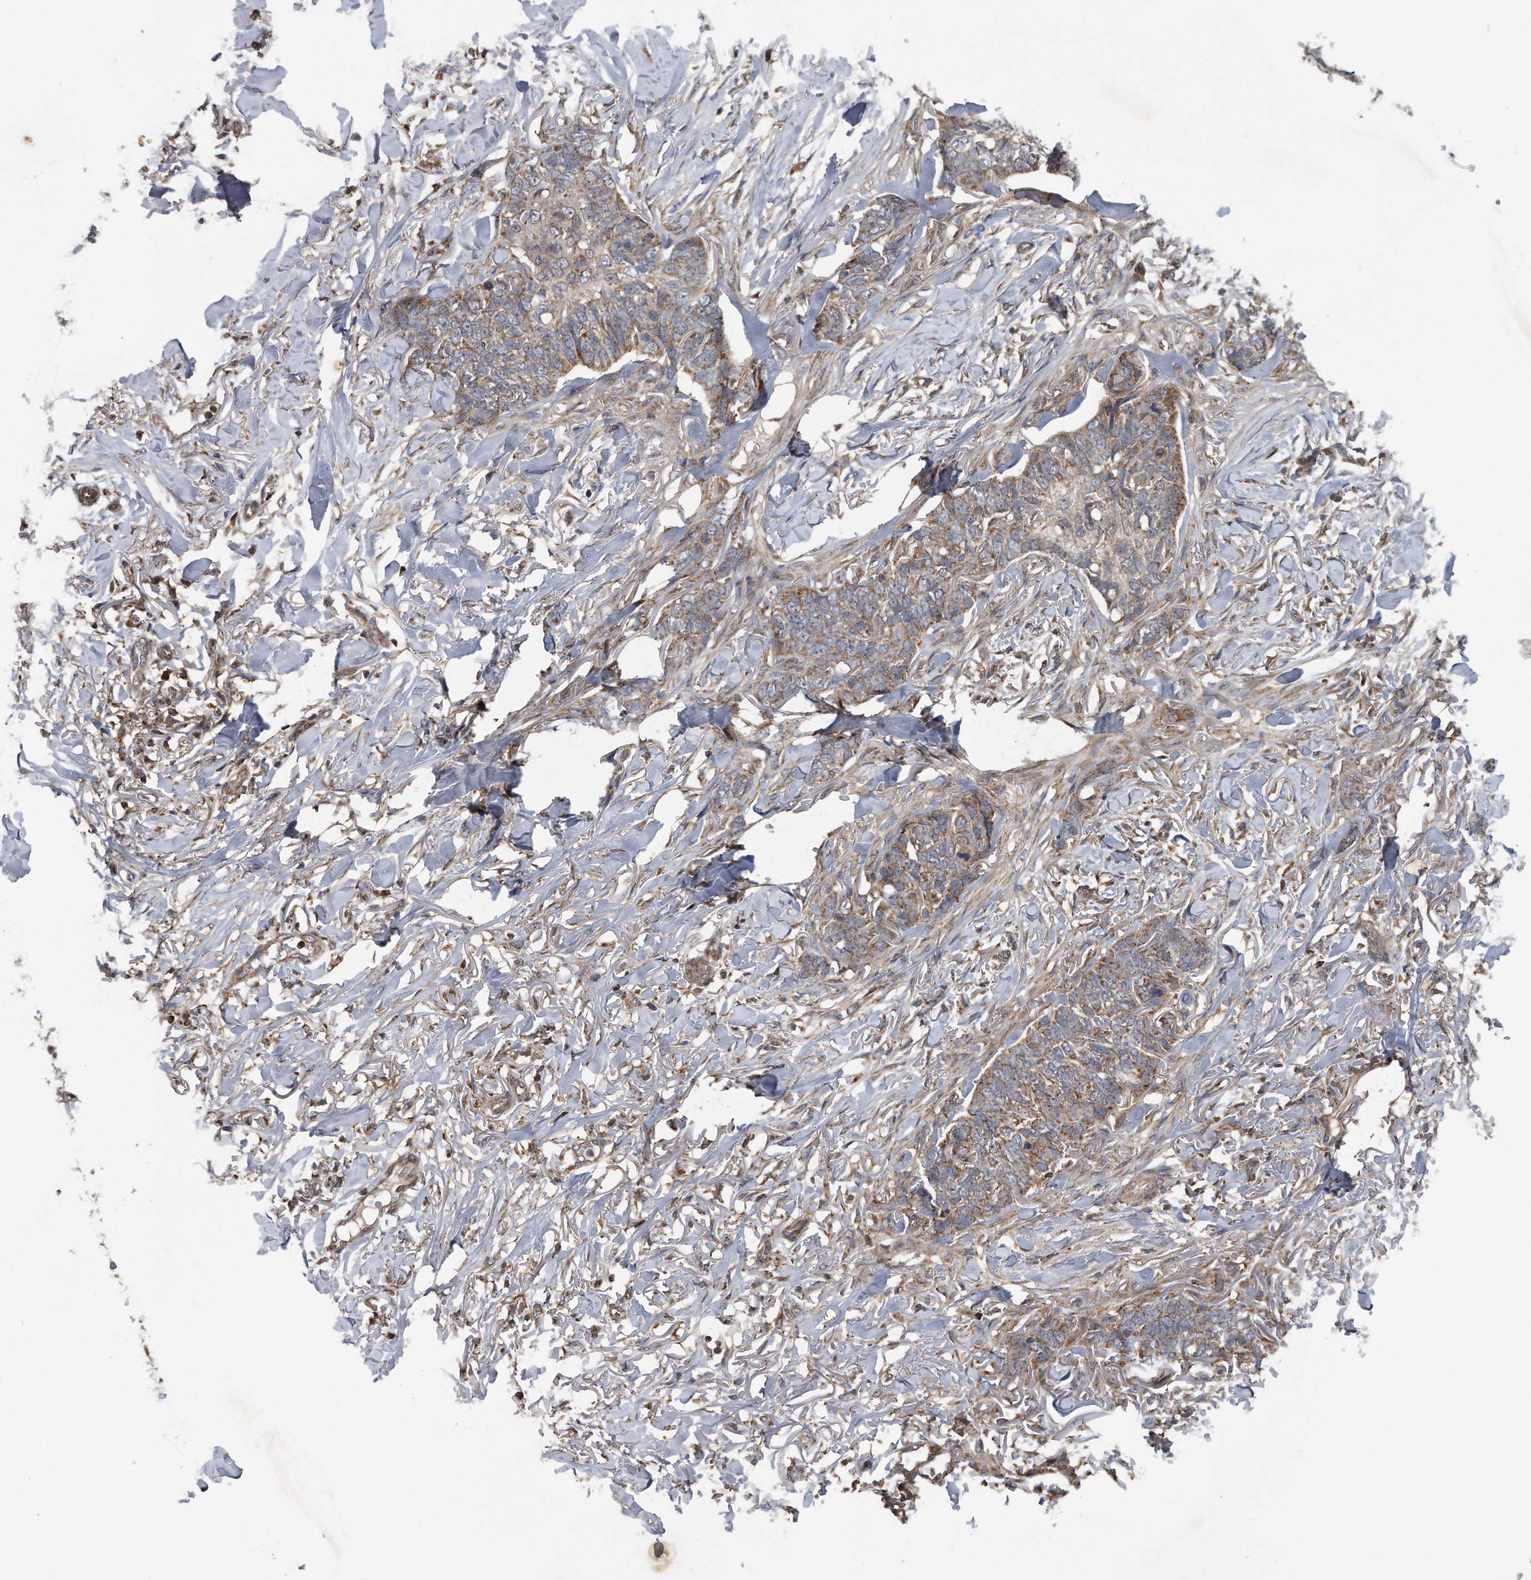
{"staining": {"intensity": "moderate", "quantity": ">75%", "location": "cytoplasmic/membranous"}, "tissue": "skin cancer", "cell_type": "Tumor cells", "image_type": "cancer", "snomed": [{"axis": "morphology", "description": "Normal tissue, NOS"}, {"axis": "morphology", "description": "Basal cell carcinoma"}, {"axis": "topography", "description": "Skin"}], "caption": "IHC photomicrograph of human skin cancer (basal cell carcinoma) stained for a protein (brown), which exhibits medium levels of moderate cytoplasmic/membranous positivity in approximately >75% of tumor cells.", "gene": "ALPK2", "patient": {"sex": "male", "age": 77}}